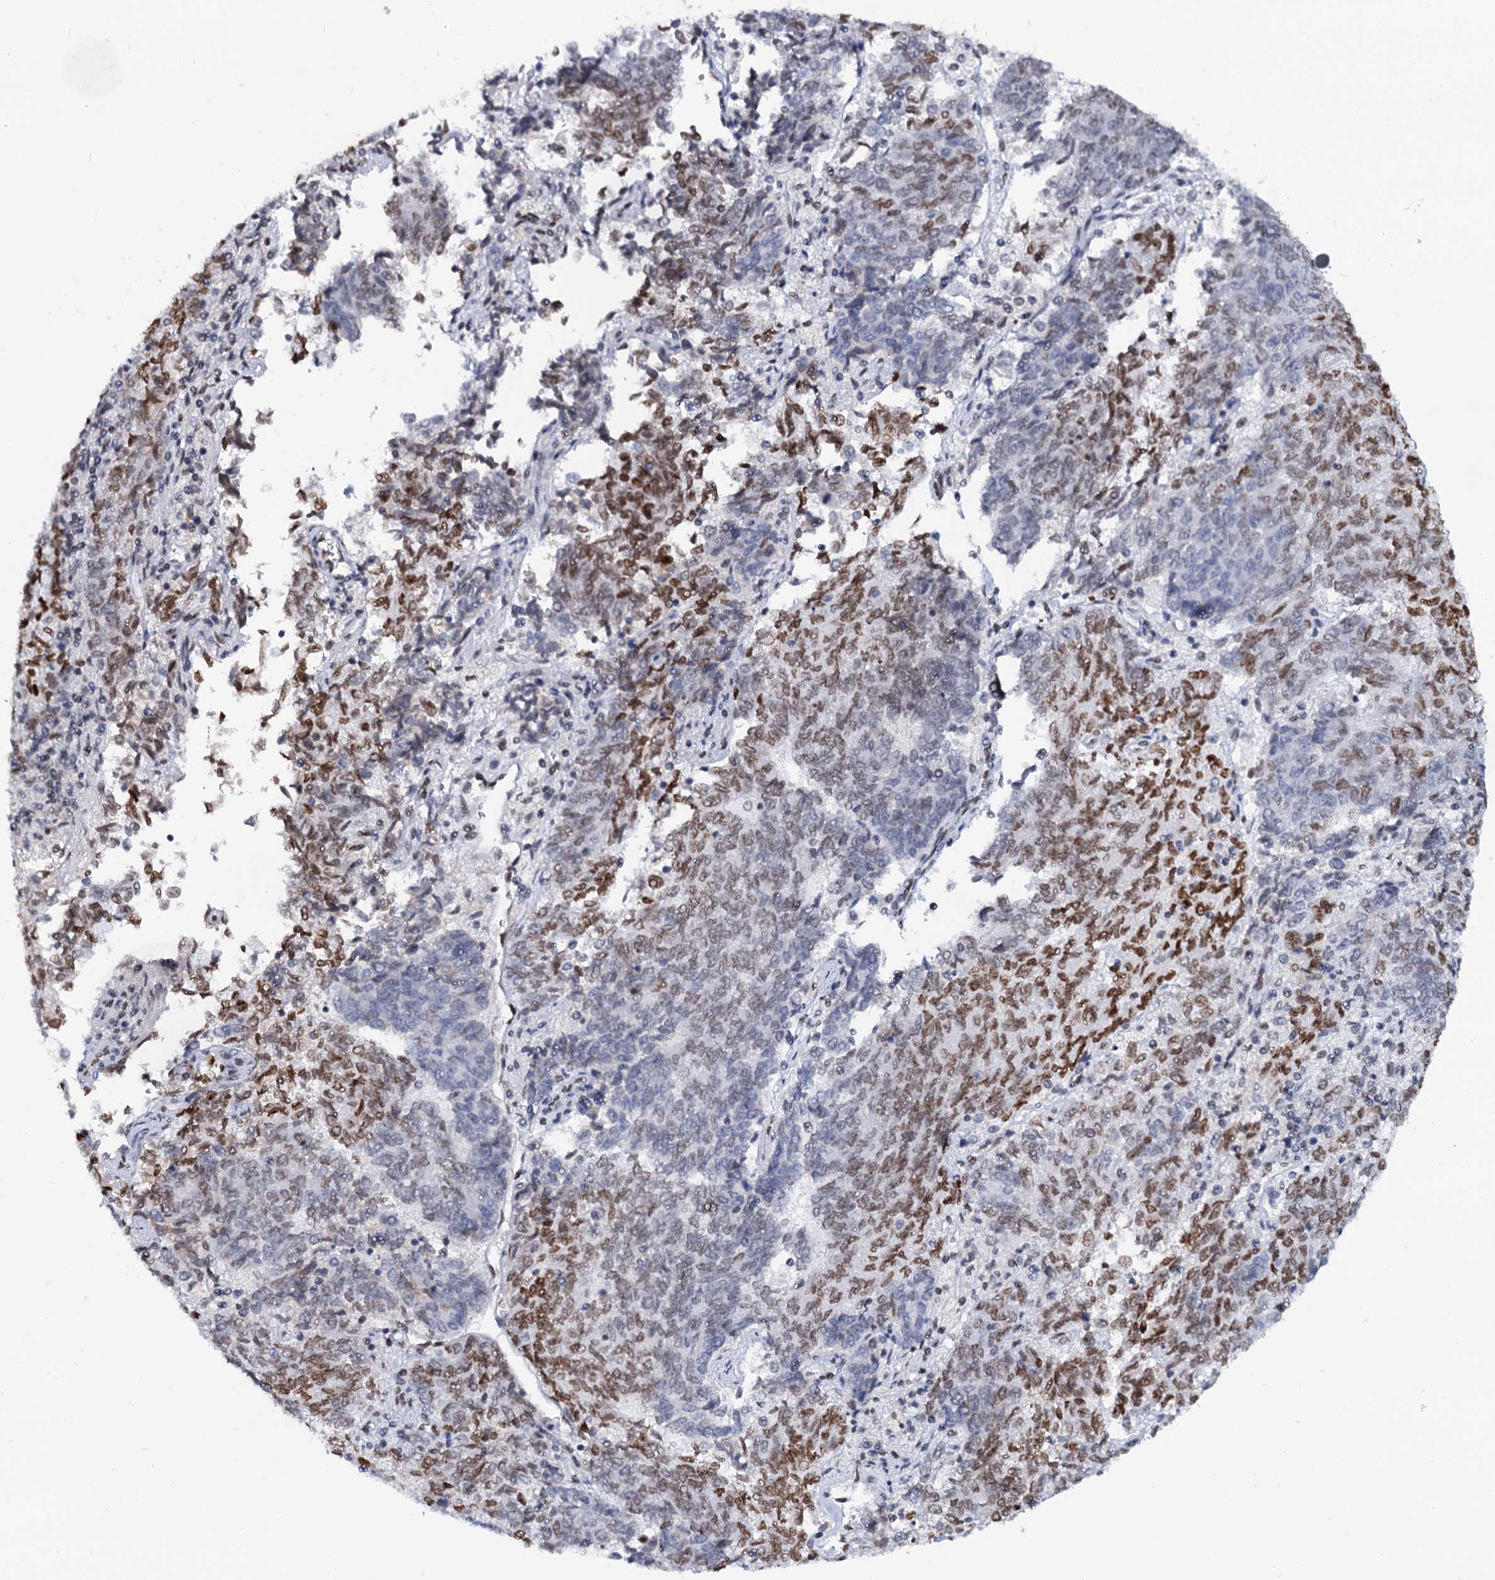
{"staining": {"intensity": "moderate", "quantity": "25%-75%", "location": "nuclear"}, "tissue": "endometrial cancer", "cell_type": "Tumor cells", "image_type": "cancer", "snomed": [{"axis": "morphology", "description": "Adenocarcinoma, NOS"}, {"axis": "topography", "description": "Endometrium"}], "caption": "This histopathology image displays endometrial cancer (adenocarcinoma) stained with immunohistochemistry (IHC) to label a protein in brown. The nuclear of tumor cells show moderate positivity for the protein. Nuclei are counter-stained blue.", "gene": "CMAS", "patient": {"sex": "female", "age": 80}}